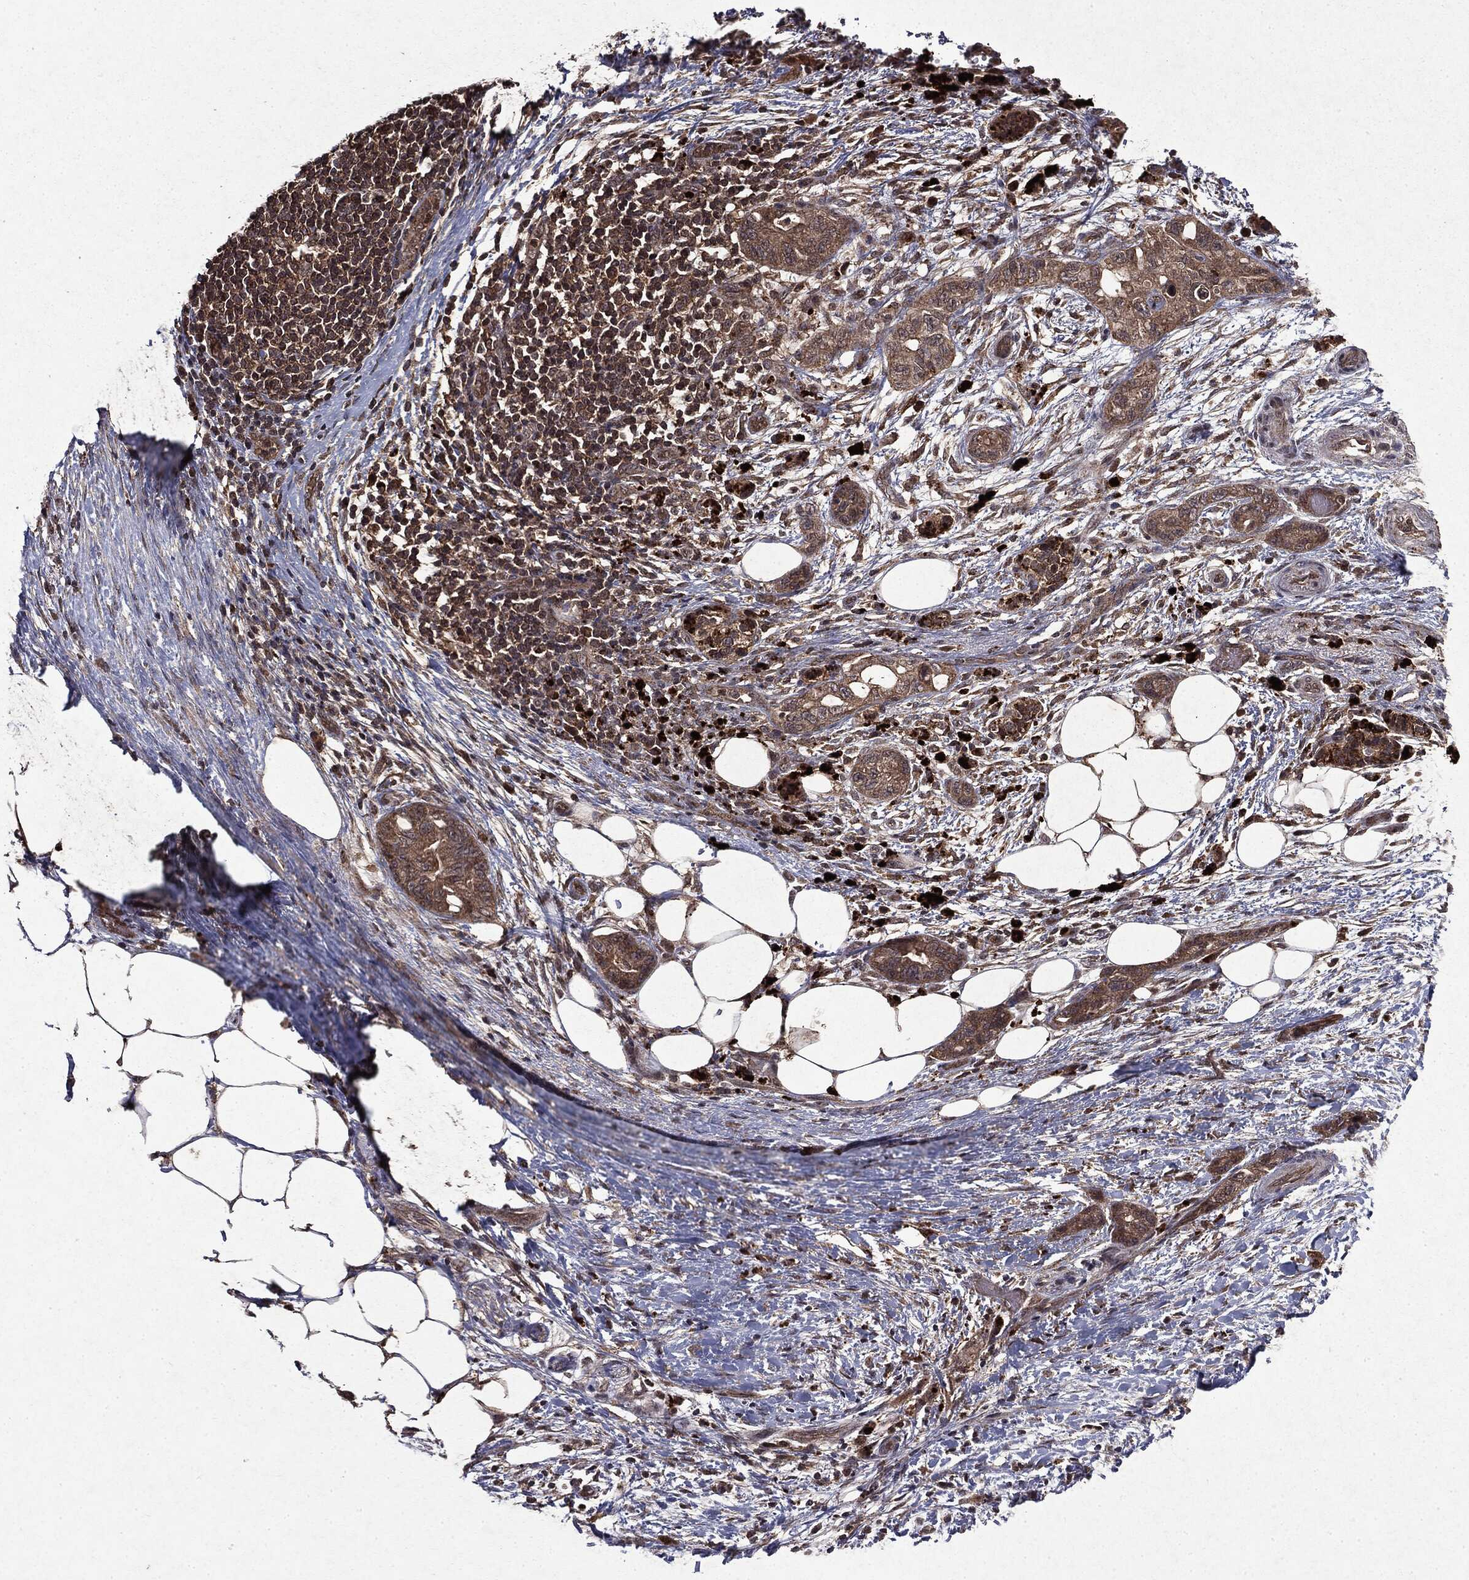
{"staining": {"intensity": "moderate", "quantity": "25%-75%", "location": "cytoplasmic/membranous"}, "tissue": "pancreatic cancer", "cell_type": "Tumor cells", "image_type": "cancer", "snomed": [{"axis": "morphology", "description": "Adenocarcinoma, NOS"}, {"axis": "topography", "description": "Pancreas"}], "caption": "This image displays immunohistochemistry staining of human pancreatic cancer, with medium moderate cytoplasmic/membranous positivity in about 25%-75% of tumor cells.", "gene": "MTOR", "patient": {"sex": "female", "age": 72}}